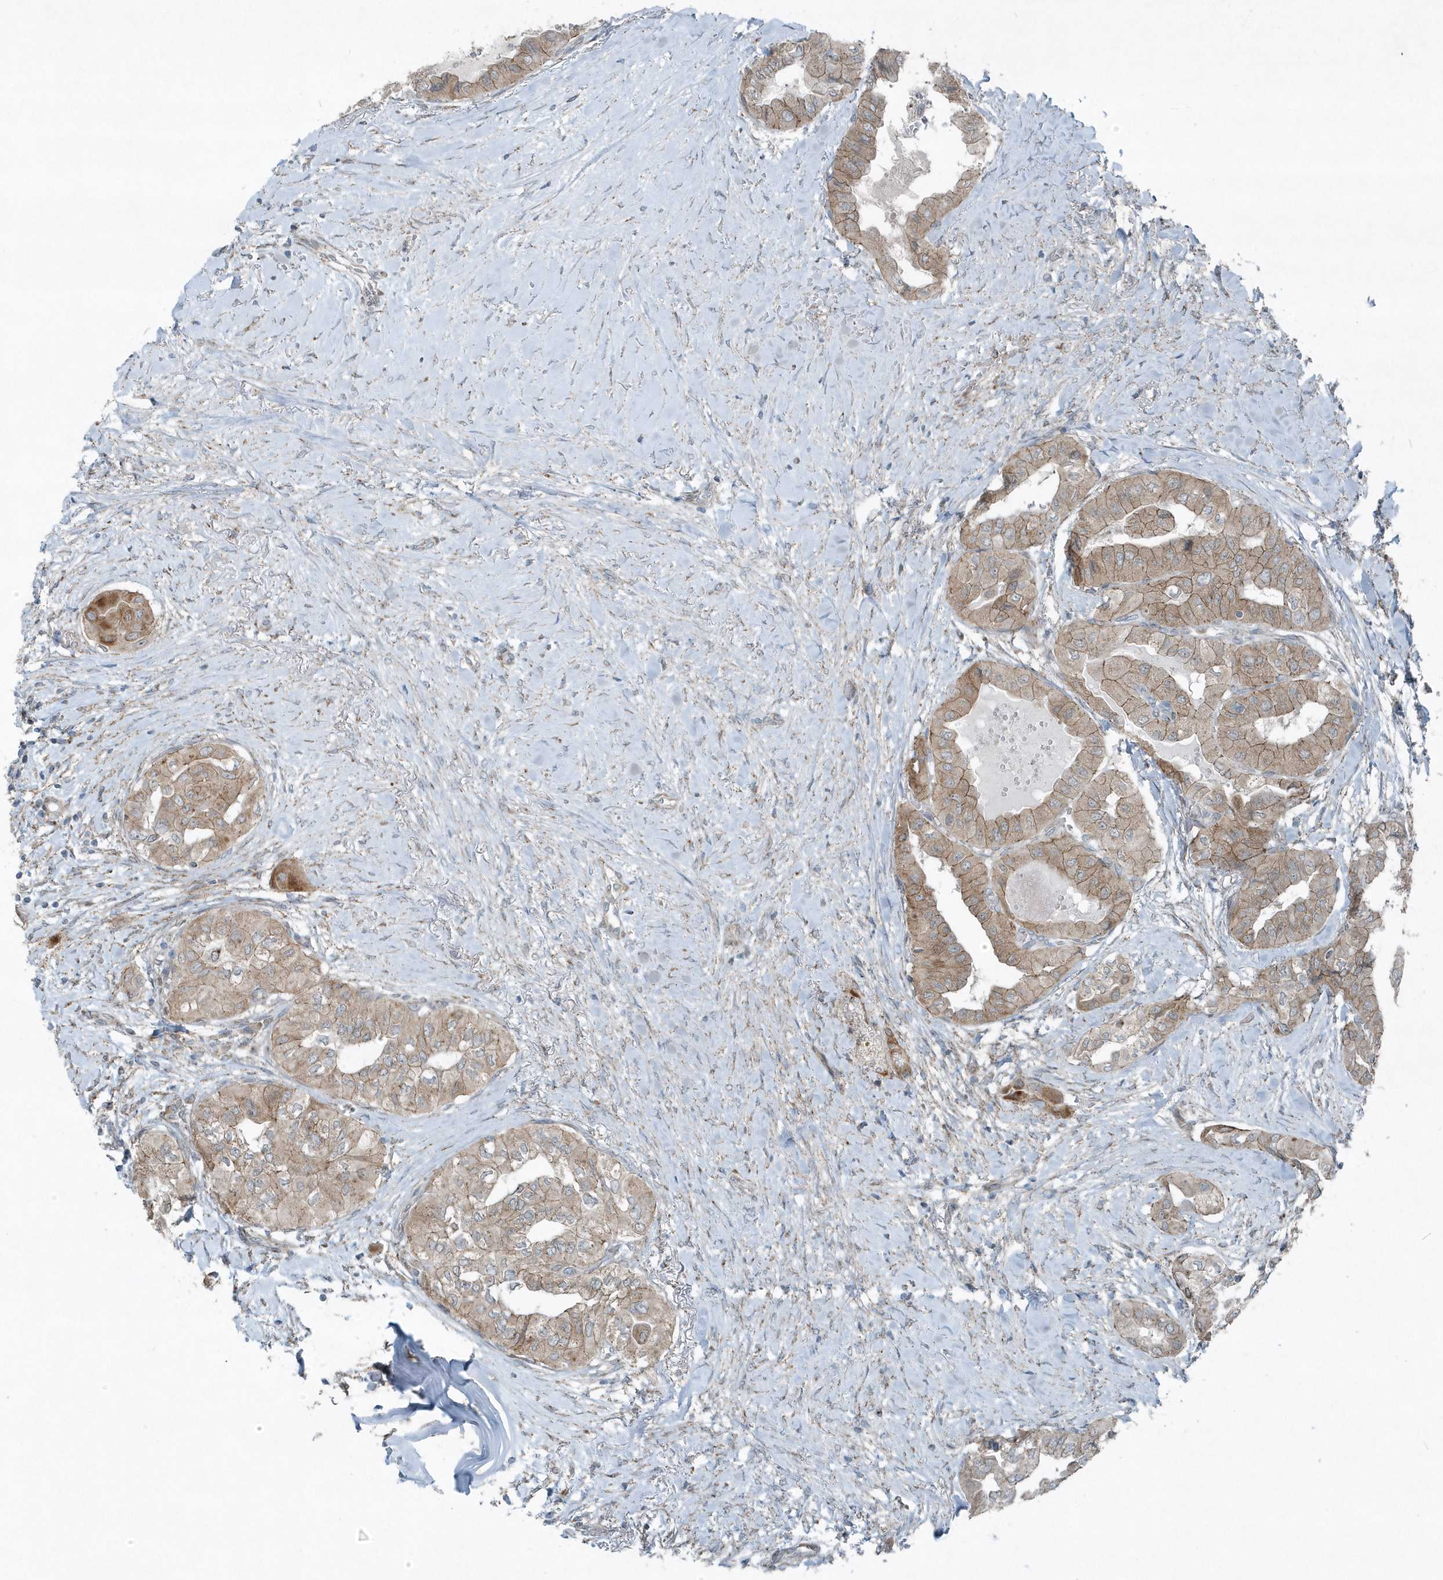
{"staining": {"intensity": "weak", "quantity": "25%-75%", "location": "cytoplasmic/membranous"}, "tissue": "thyroid cancer", "cell_type": "Tumor cells", "image_type": "cancer", "snomed": [{"axis": "morphology", "description": "Papillary adenocarcinoma, NOS"}, {"axis": "topography", "description": "Thyroid gland"}], "caption": "There is low levels of weak cytoplasmic/membranous expression in tumor cells of thyroid papillary adenocarcinoma, as demonstrated by immunohistochemical staining (brown color).", "gene": "GCC2", "patient": {"sex": "female", "age": 59}}